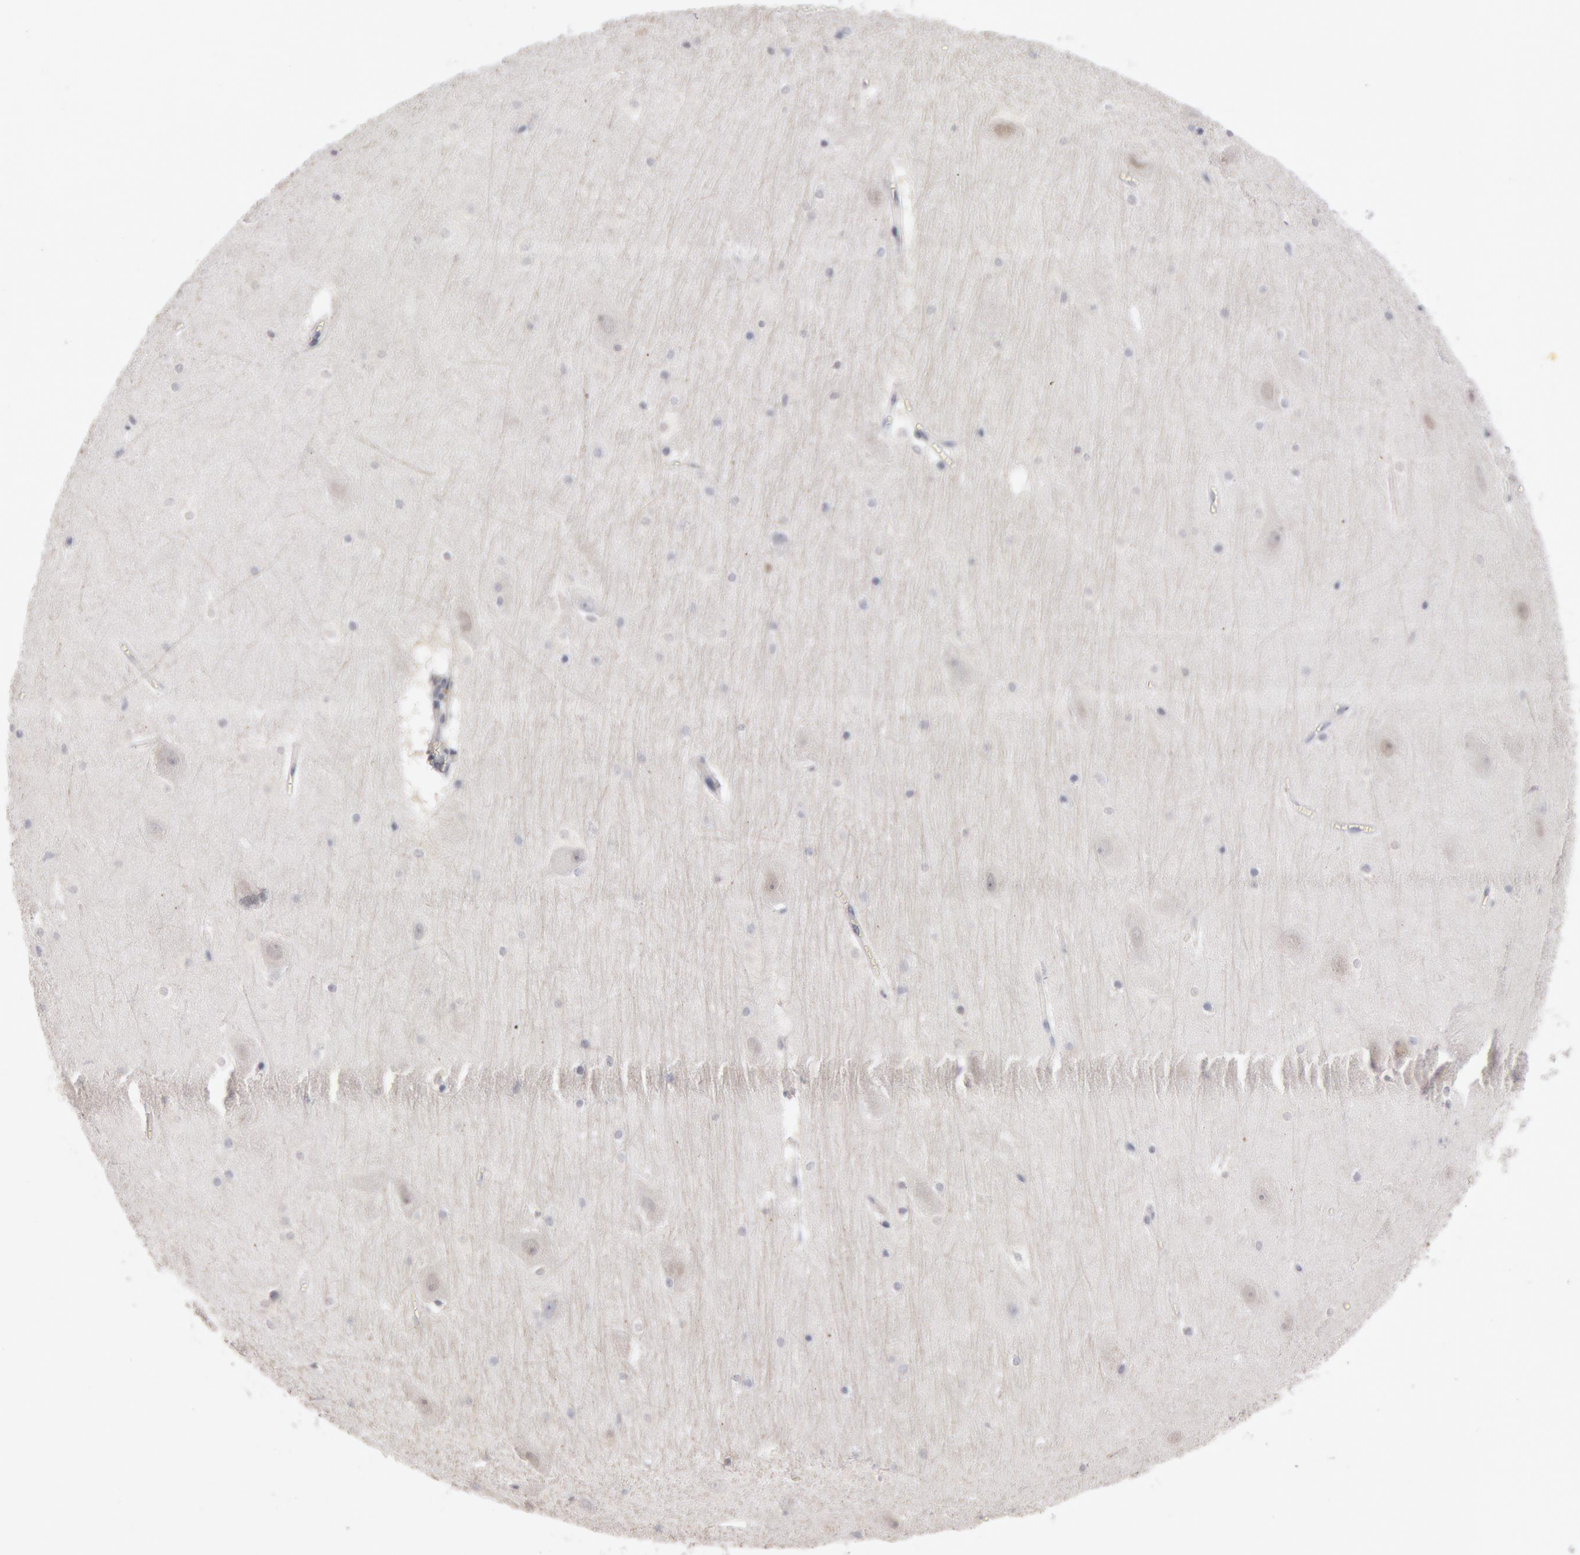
{"staining": {"intensity": "negative", "quantity": "none", "location": "none"}, "tissue": "hippocampus", "cell_type": "Glial cells", "image_type": "normal", "snomed": [{"axis": "morphology", "description": "Normal tissue, NOS"}, {"axis": "topography", "description": "Hippocampus"}], "caption": "The histopathology image displays no significant staining in glial cells of hippocampus.", "gene": "WDHD1", "patient": {"sex": "male", "age": 45}}